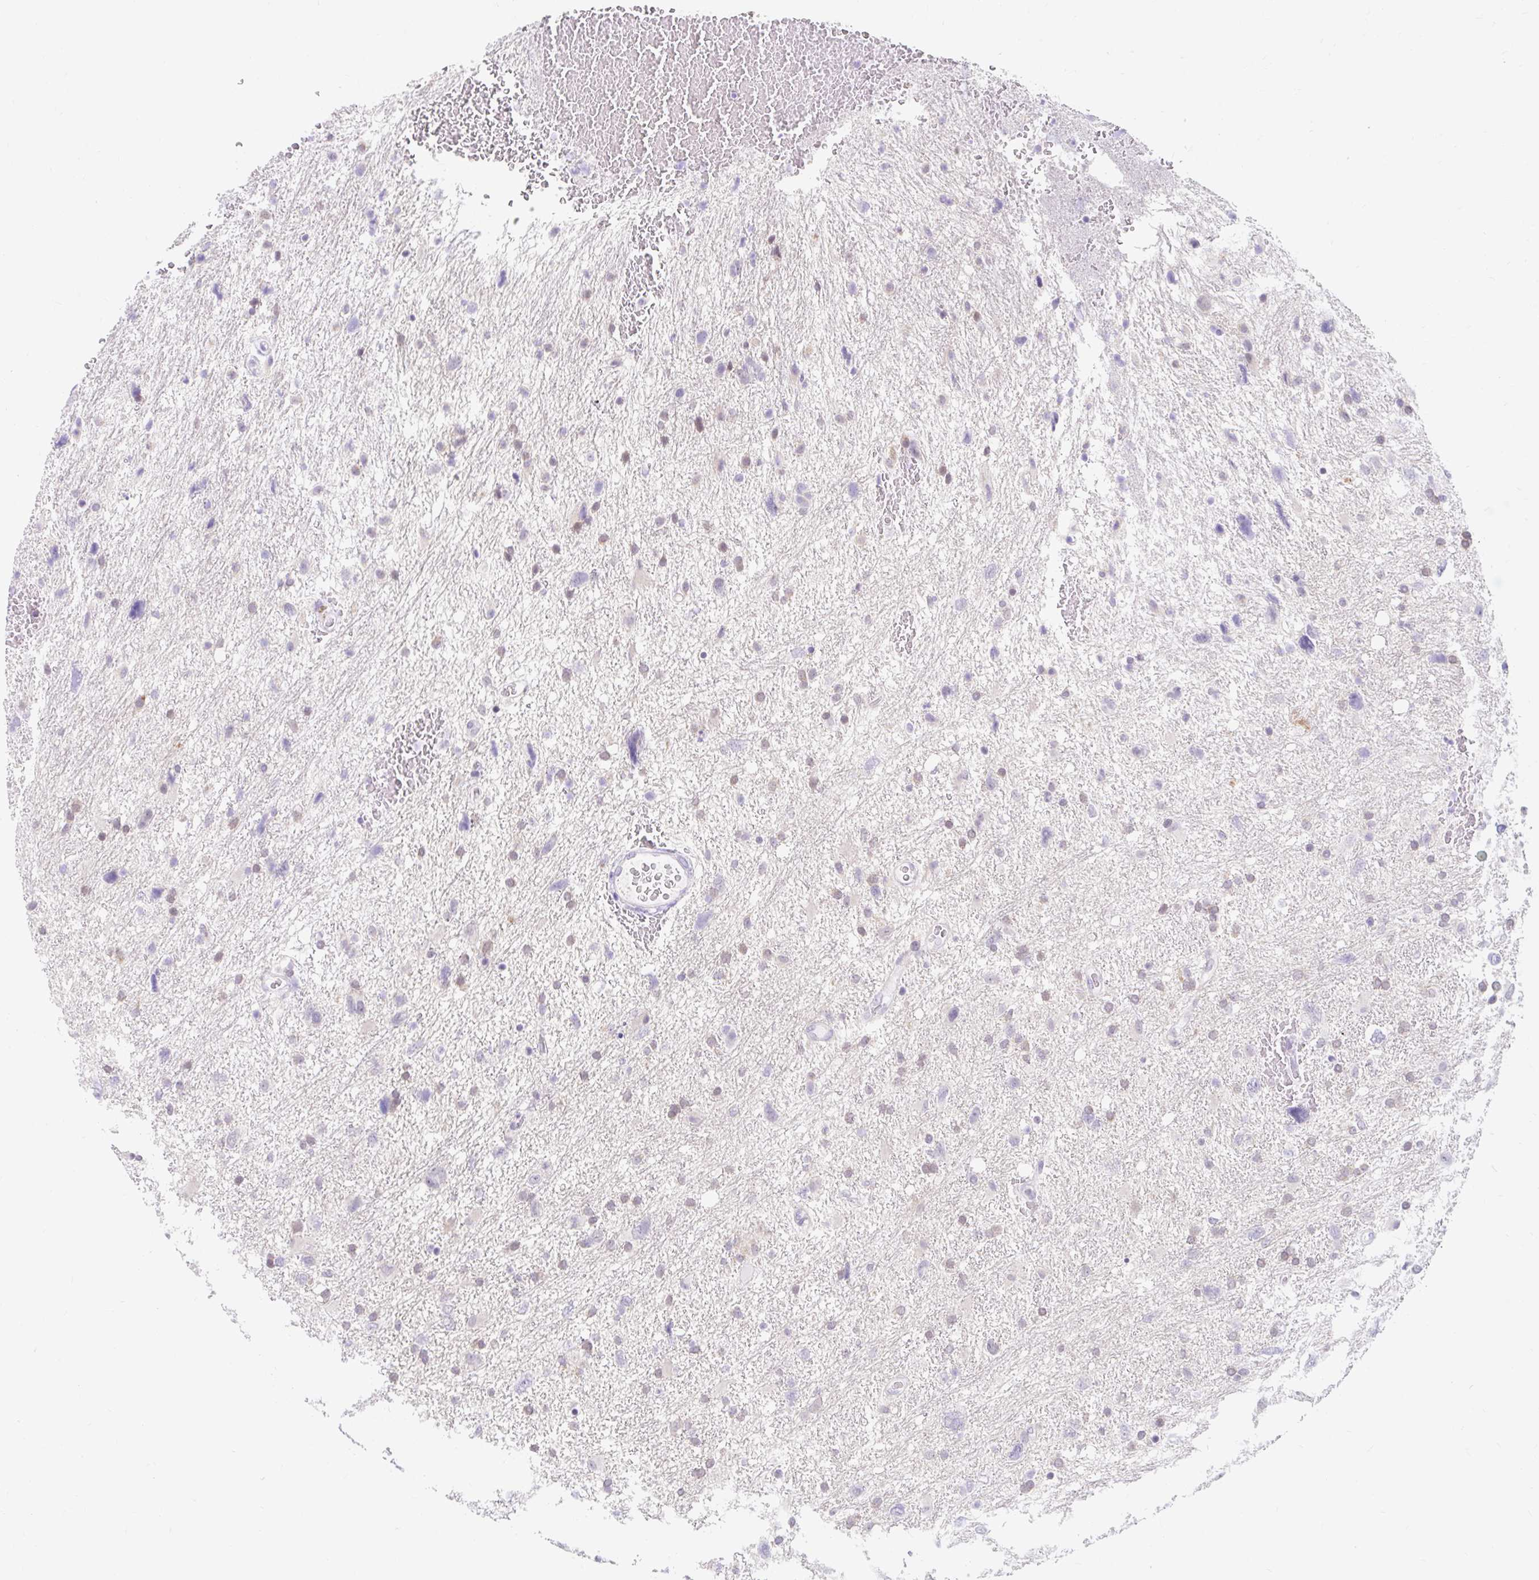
{"staining": {"intensity": "negative", "quantity": "none", "location": "none"}, "tissue": "glioma", "cell_type": "Tumor cells", "image_type": "cancer", "snomed": [{"axis": "morphology", "description": "Glioma, malignant, High grade"}, {"axis": "topography", "description": "Brain"}], "caption": "The immunohistochemistry photomicrograph has no significant expression in tumor cells of high-grade glioma (malignant) tissue.", "gene": "ITPK1", "patient": {"sex": "male", "age": 61}}